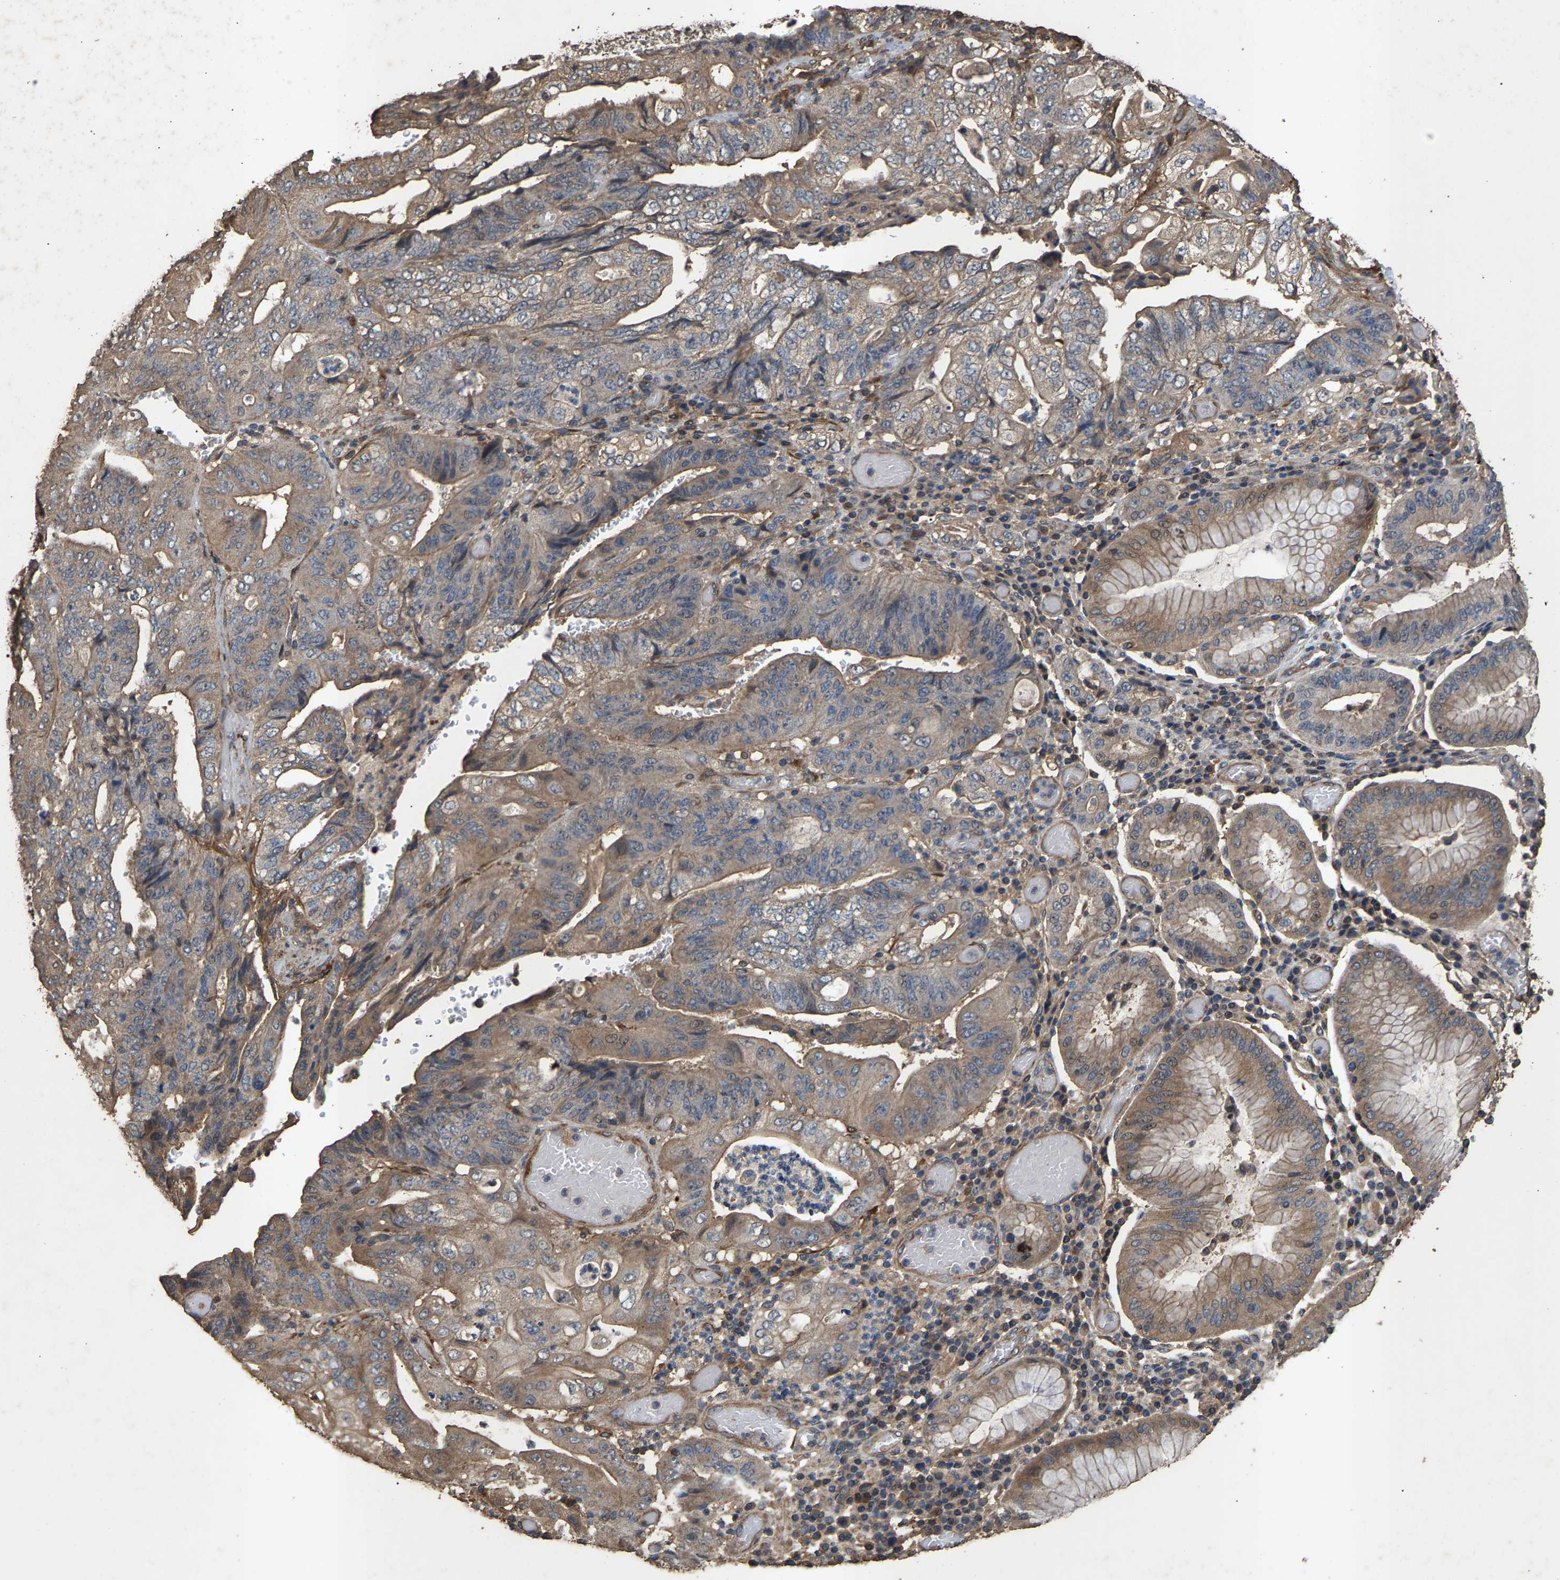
{"staining": {"intensity": "weak", "quantity": "25%-75%", "location": "cytoplasmic/membranous"}, "tissue": "stomach cancer", "cell_type": "Tumor cells", "image_type": "cancer", "snomed": [{"axis": "morphology", "description": "Adenocarcinoma, NOS"}, {"axis": "topography", "description": "Stomach"}], "caption": "A brown stain highlights weak cytoplasmic/membranous expression of a protein in human stomach cancer (adenocarcinoma) tumor cells. The protein of interest is stained brown, and the nuclei are stained in blue (DAB (3,3'-diaminobenzidine) IHC with brightfield microscopy, high magnification).", "gene": "HTRA3", "patient": {"sex": "female", "age": 73}}